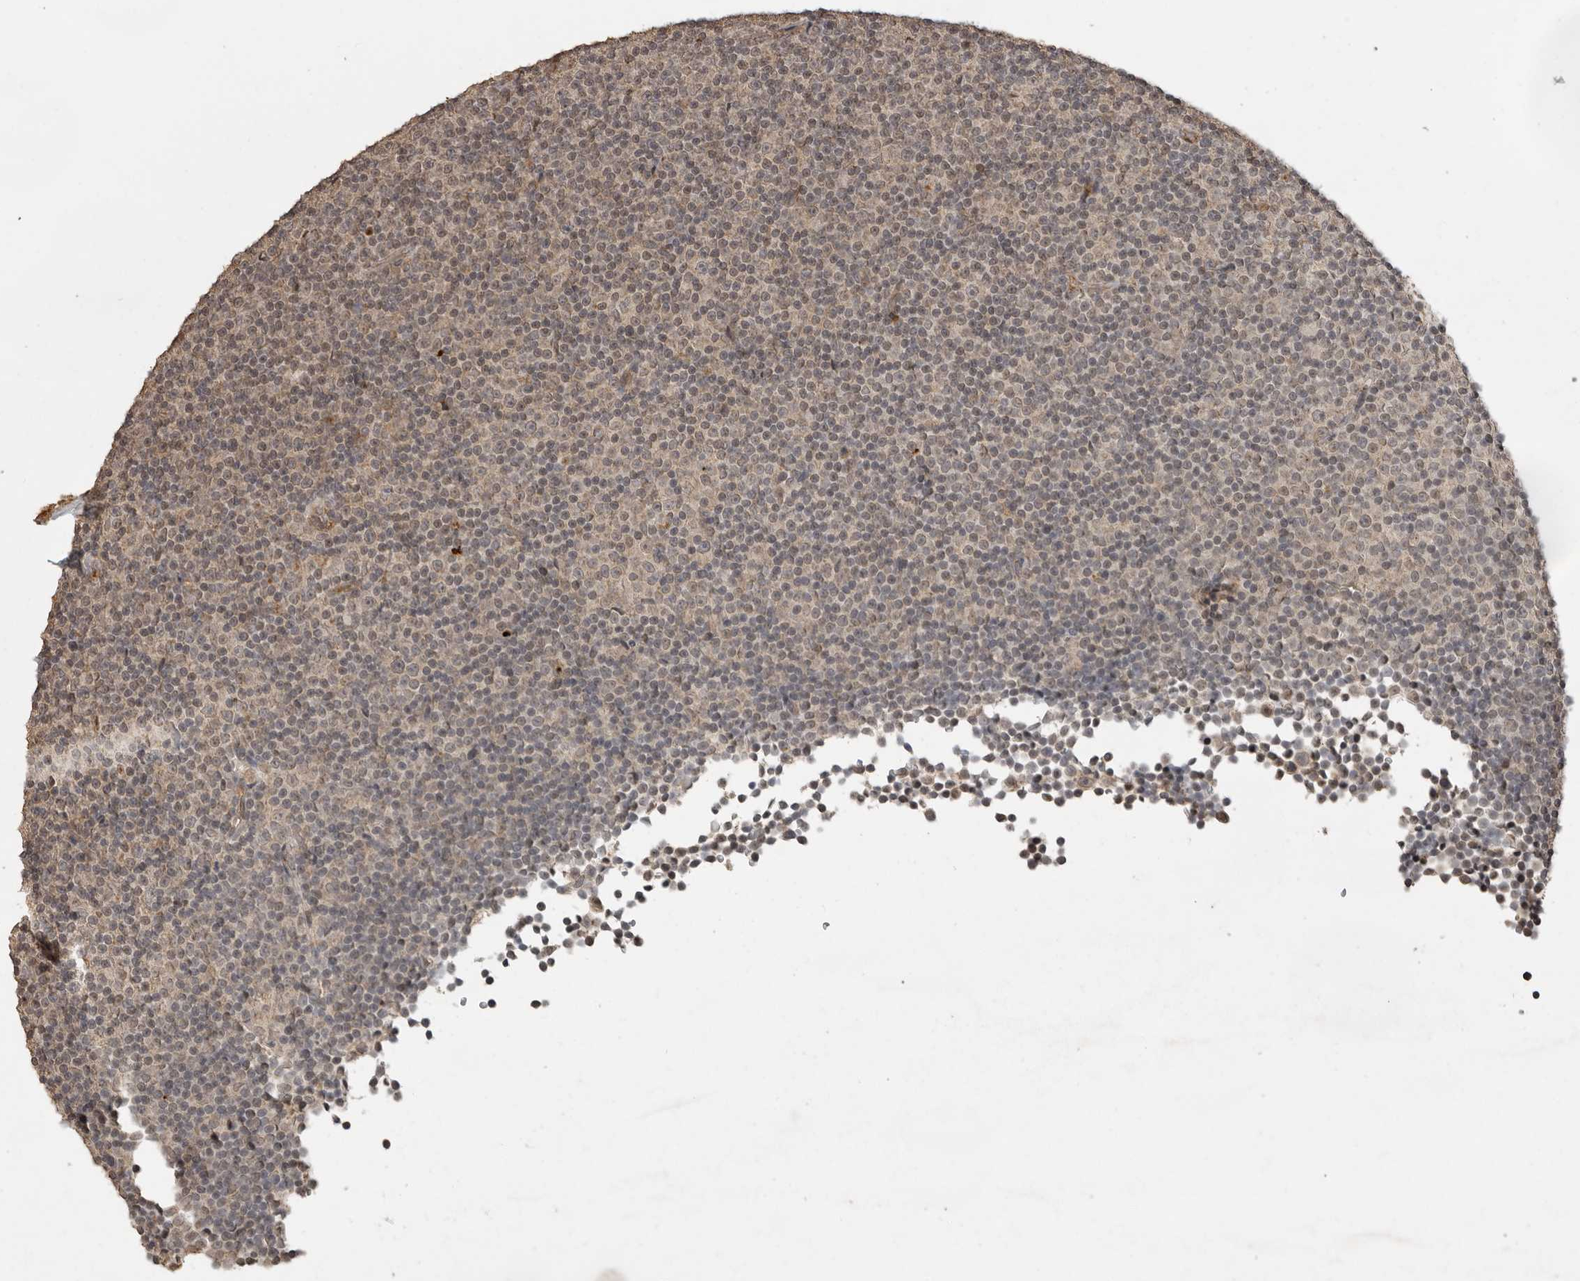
{"staining": {"intensity": "weak", "quantity": "25%-75%", "location": "nuclear"}, "tissue": "lymphoma", "cell_type": "Tumor cells", "image_type": "cancer", "snomed": [{"axis": "morphology", "description": "Malignant lymphoma, non-Hodgkin's type, Low grade"}, {"axis": "topography", "description": "Lymph node"}], "caption": "About 25%-75% of tumor cells in malignant lymphoma, non-Hodgkin's type (low-grade) demonstrate weak nuclear protein expression as visualized by brown immunohistochemical staining.", "gene": "CTF1", "patient": {"sex": "female", "age": 67}}